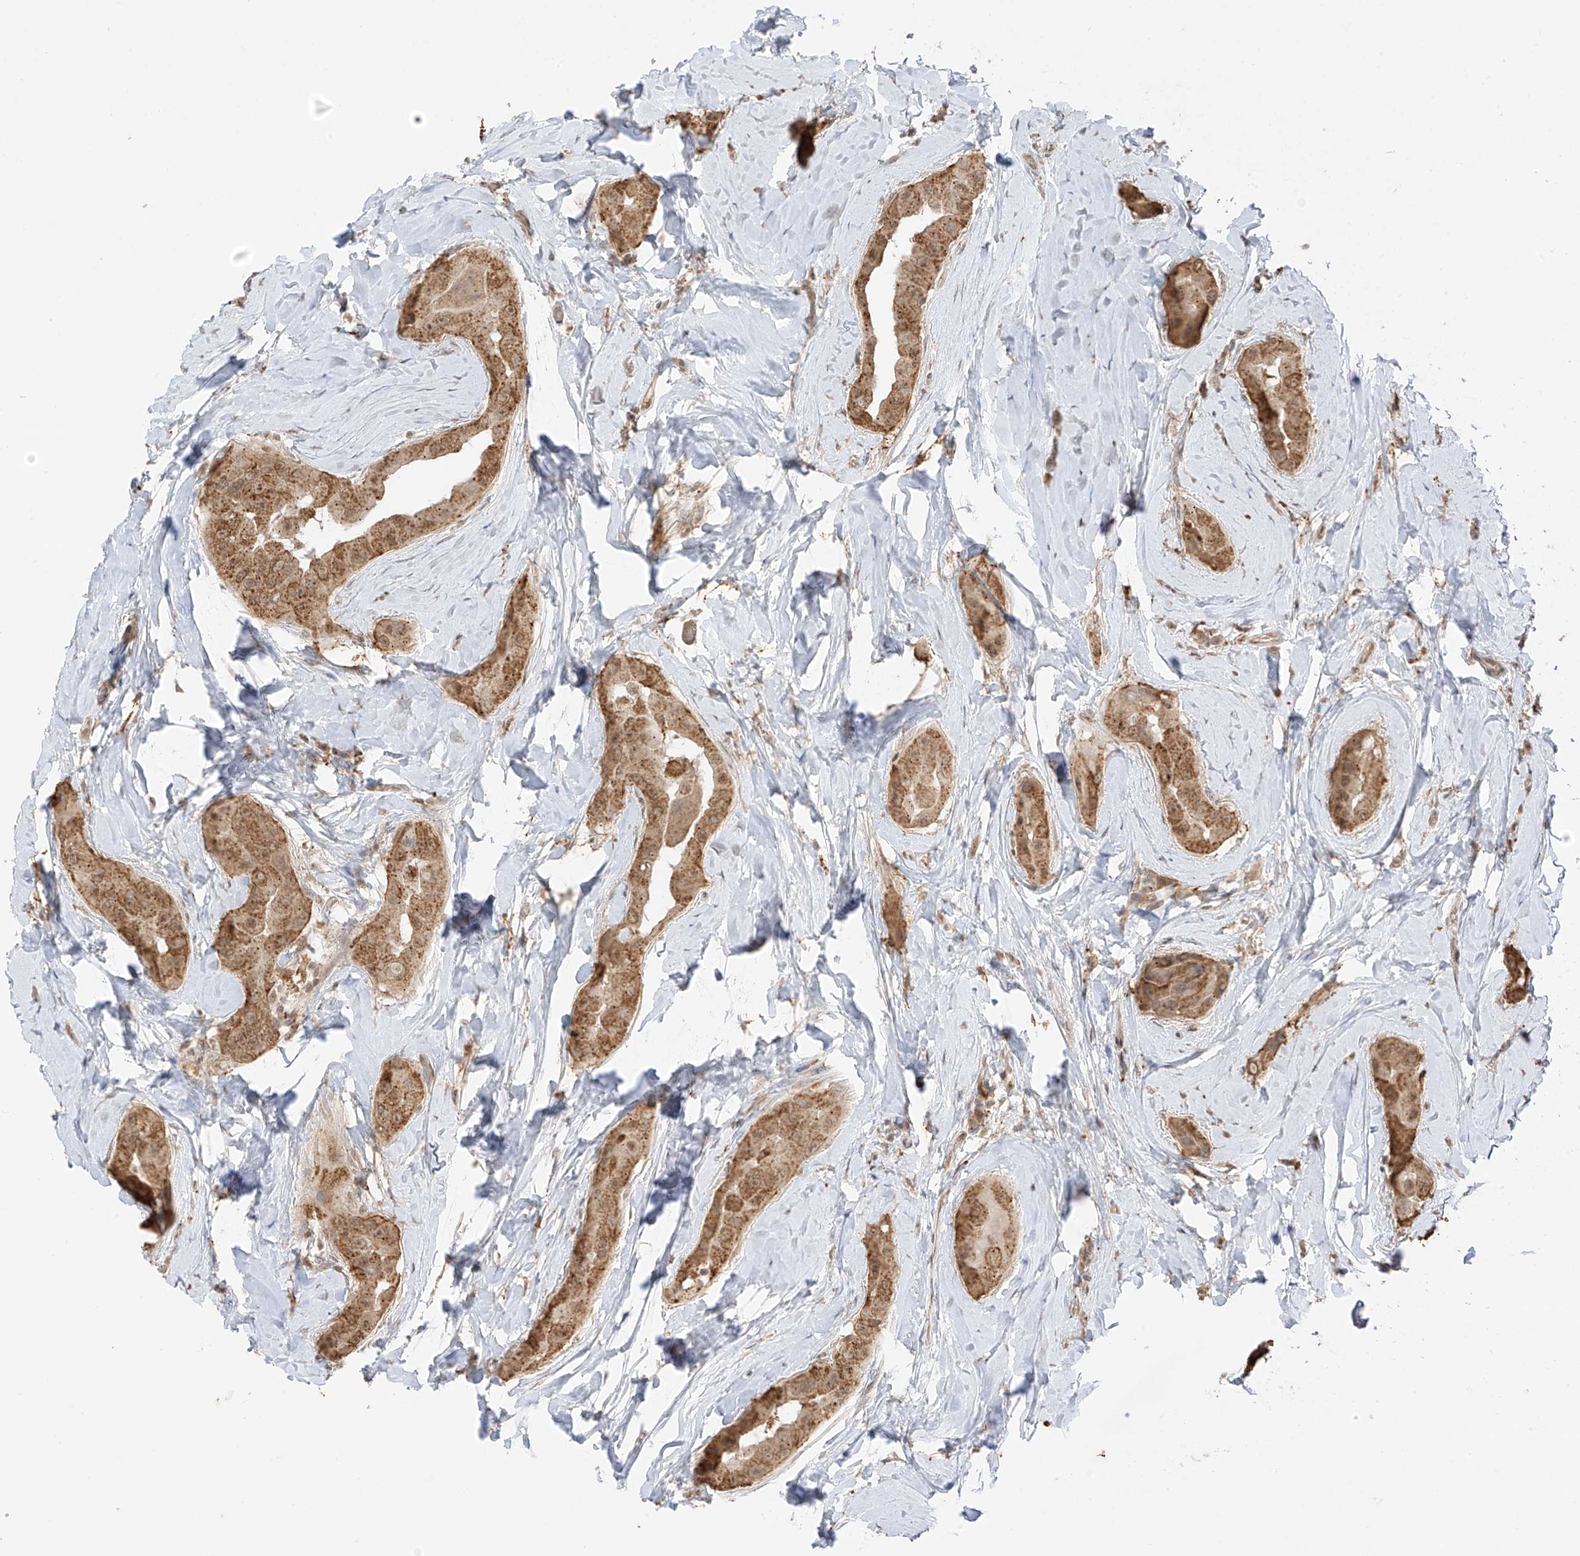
{"staining": {"intensity": "moderate", "quantity": ">75%", "location": "cytoplasmic/membranous"}, "tissue": "thyroid cancer", "cell_type": "Tumor cells", "image_type": "cancer", "snomed": [{"axis": "morphology", "description": "Papillary adenocarcinoma, NOS"}, {"axis": "topography", "description": "Thyroid gland"}], "caption": "DAB immunohistochemical staining of thyroid cancer (papillary adenocarcinoma) shows moderate cytoplasmic/membranous protein positivity in about >75% of tumor cells. The protein is shown in brown color, while the nuclei are stained blue.", "gene": "N4BP3", "patient": {"sex": "male", "age": 33}}